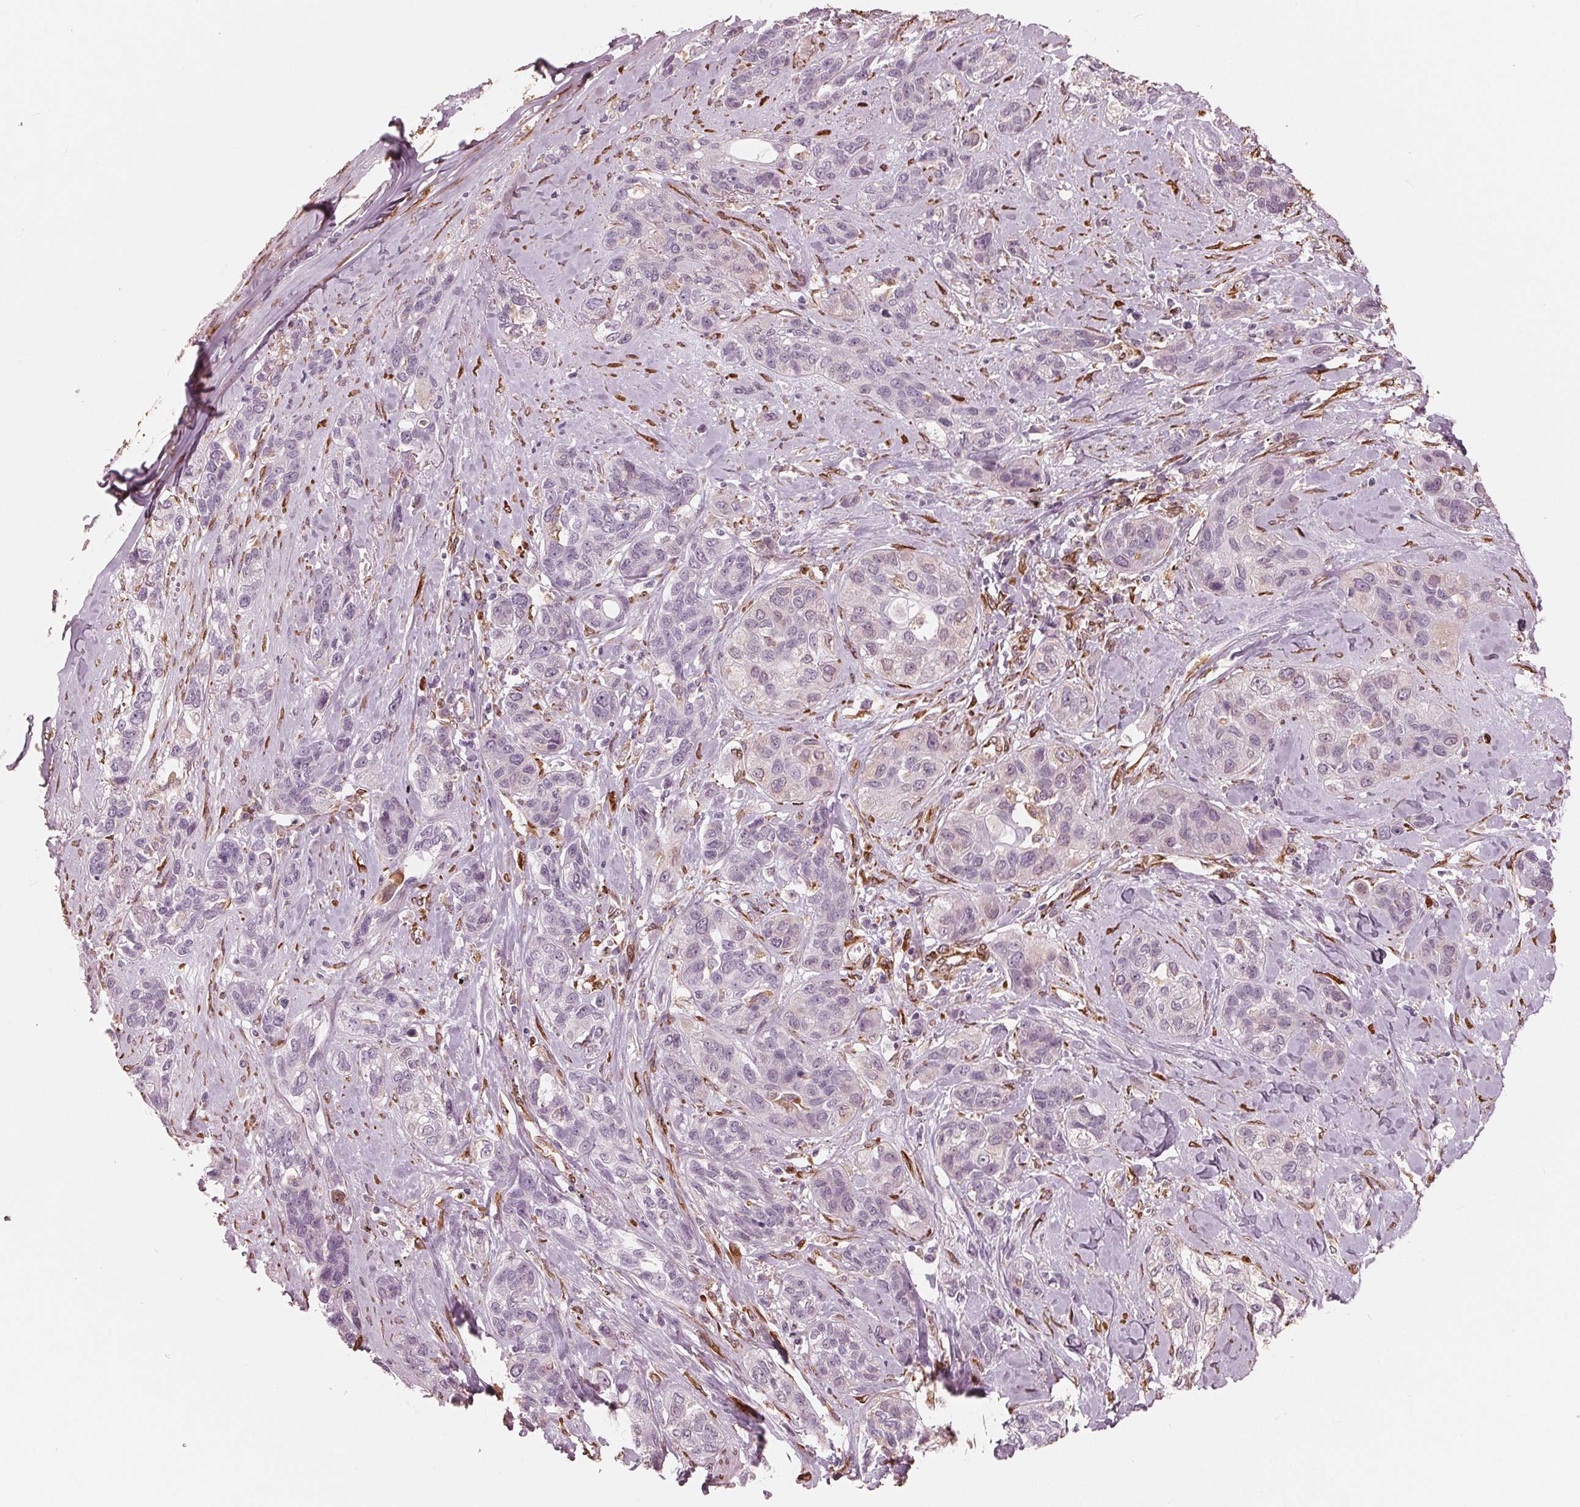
{"staining": {"intensity": "negative", "quantity": "none", "location": "none"}, "tissue": "lung cancer", "cell_type": "Tumor cells", "image_type": "cancer", "snomed": [{"axis": "morphology", "description": "Squamous cell carcinoma, NOS"}, {"axis": "topography", "description": "Lung"}], "caption": "IHC of lung cancer demonstrates no positivity in tumor cells.", "gene": "IKBIP", "patient": {"sex": "female", "age": 70}}